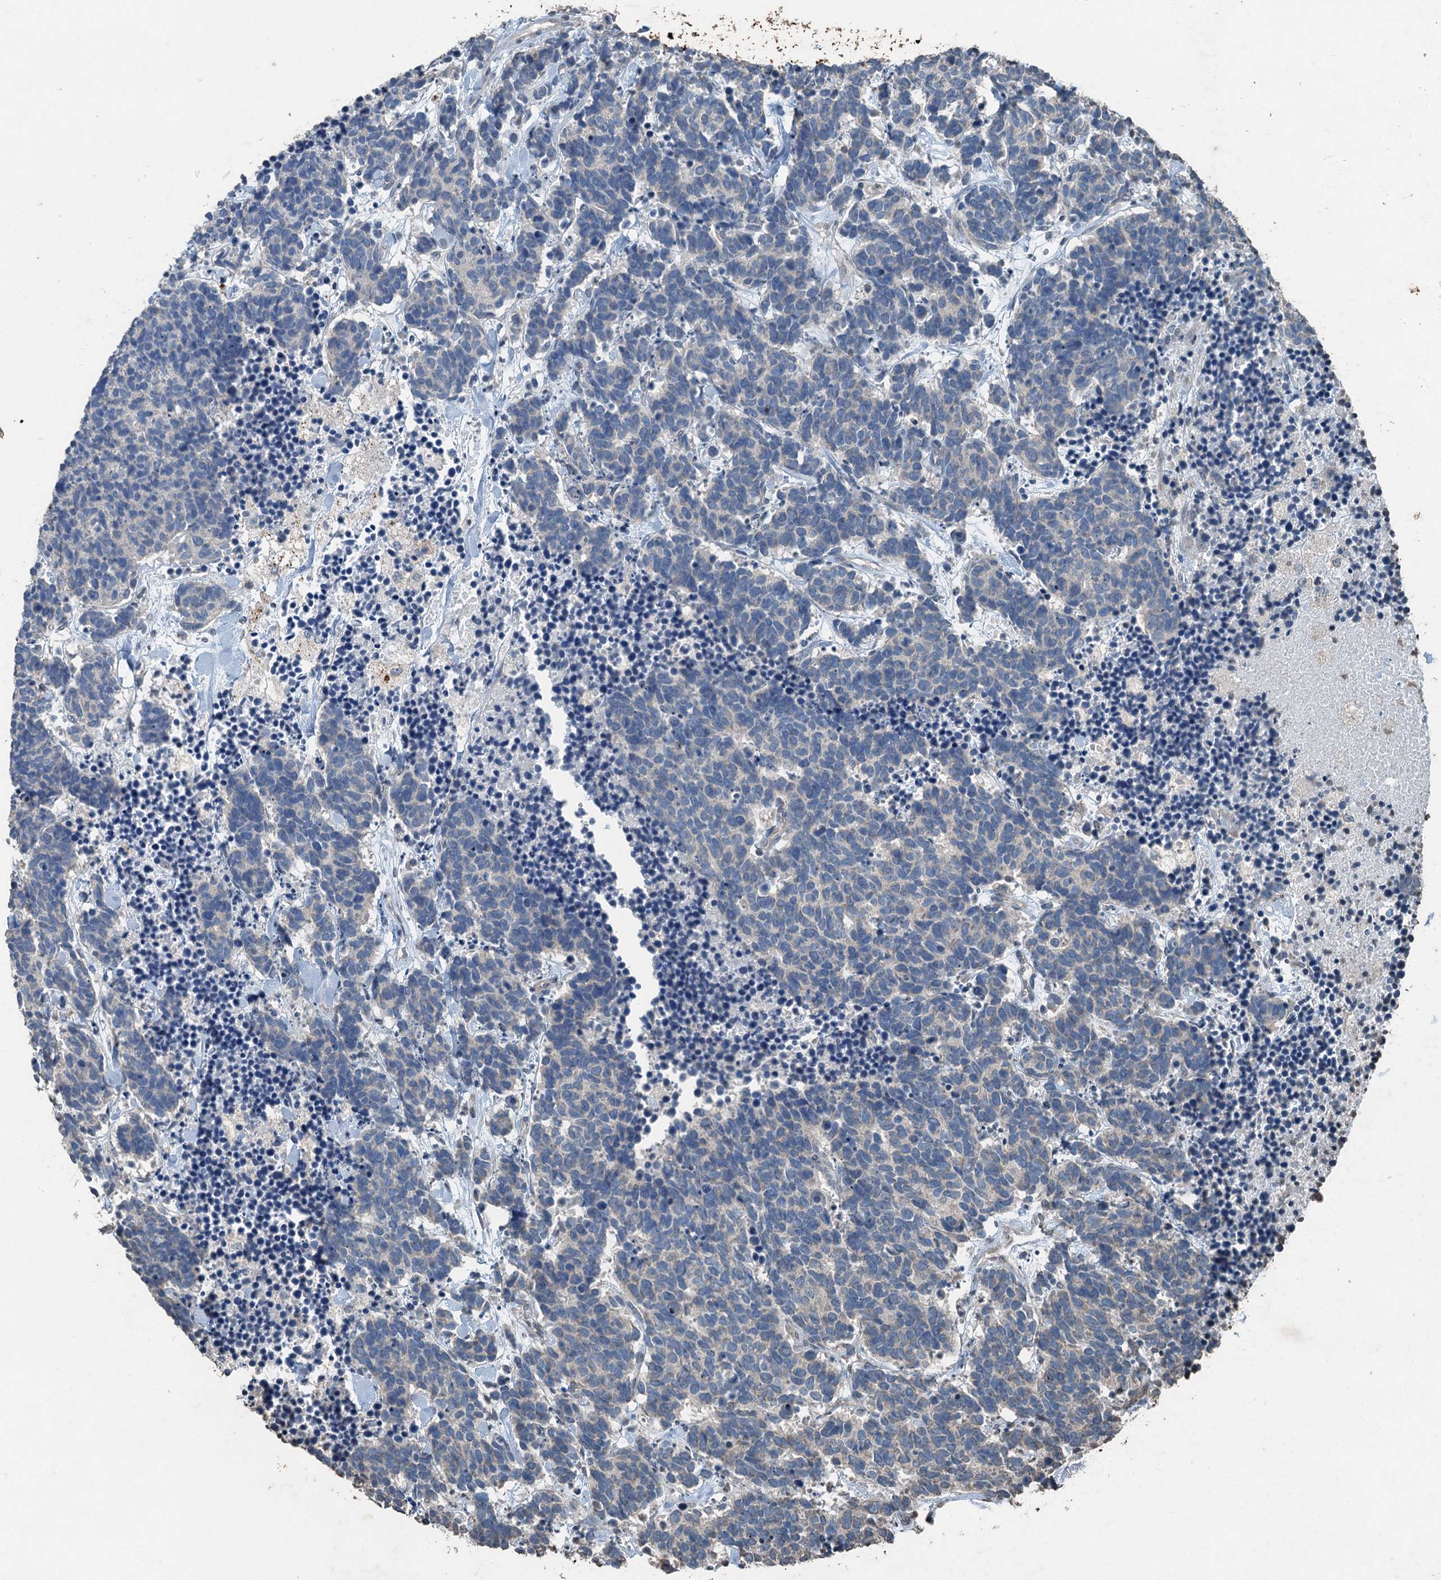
{"staining": {"intensity": "negative", "quantity": "none", "location": "none"}, "tissue": "carcinoid", "cell_type": "Tumor cells", "image_type": "cancer", "snomed": [{"axis": "morphology", "description": "Carcinoma, NOS"}, {"axis": "morphology", "description": "Carcinoid, malignant, NOS"}, {"axis": "topography", "description": "Prostate"}], "caption": "Human carcinoma stained for a protein using immunohistochemistry exhibits no staining in tumor cells.", "gene": "TCTN1", "patient": {"sex": "male", "age": 57}}